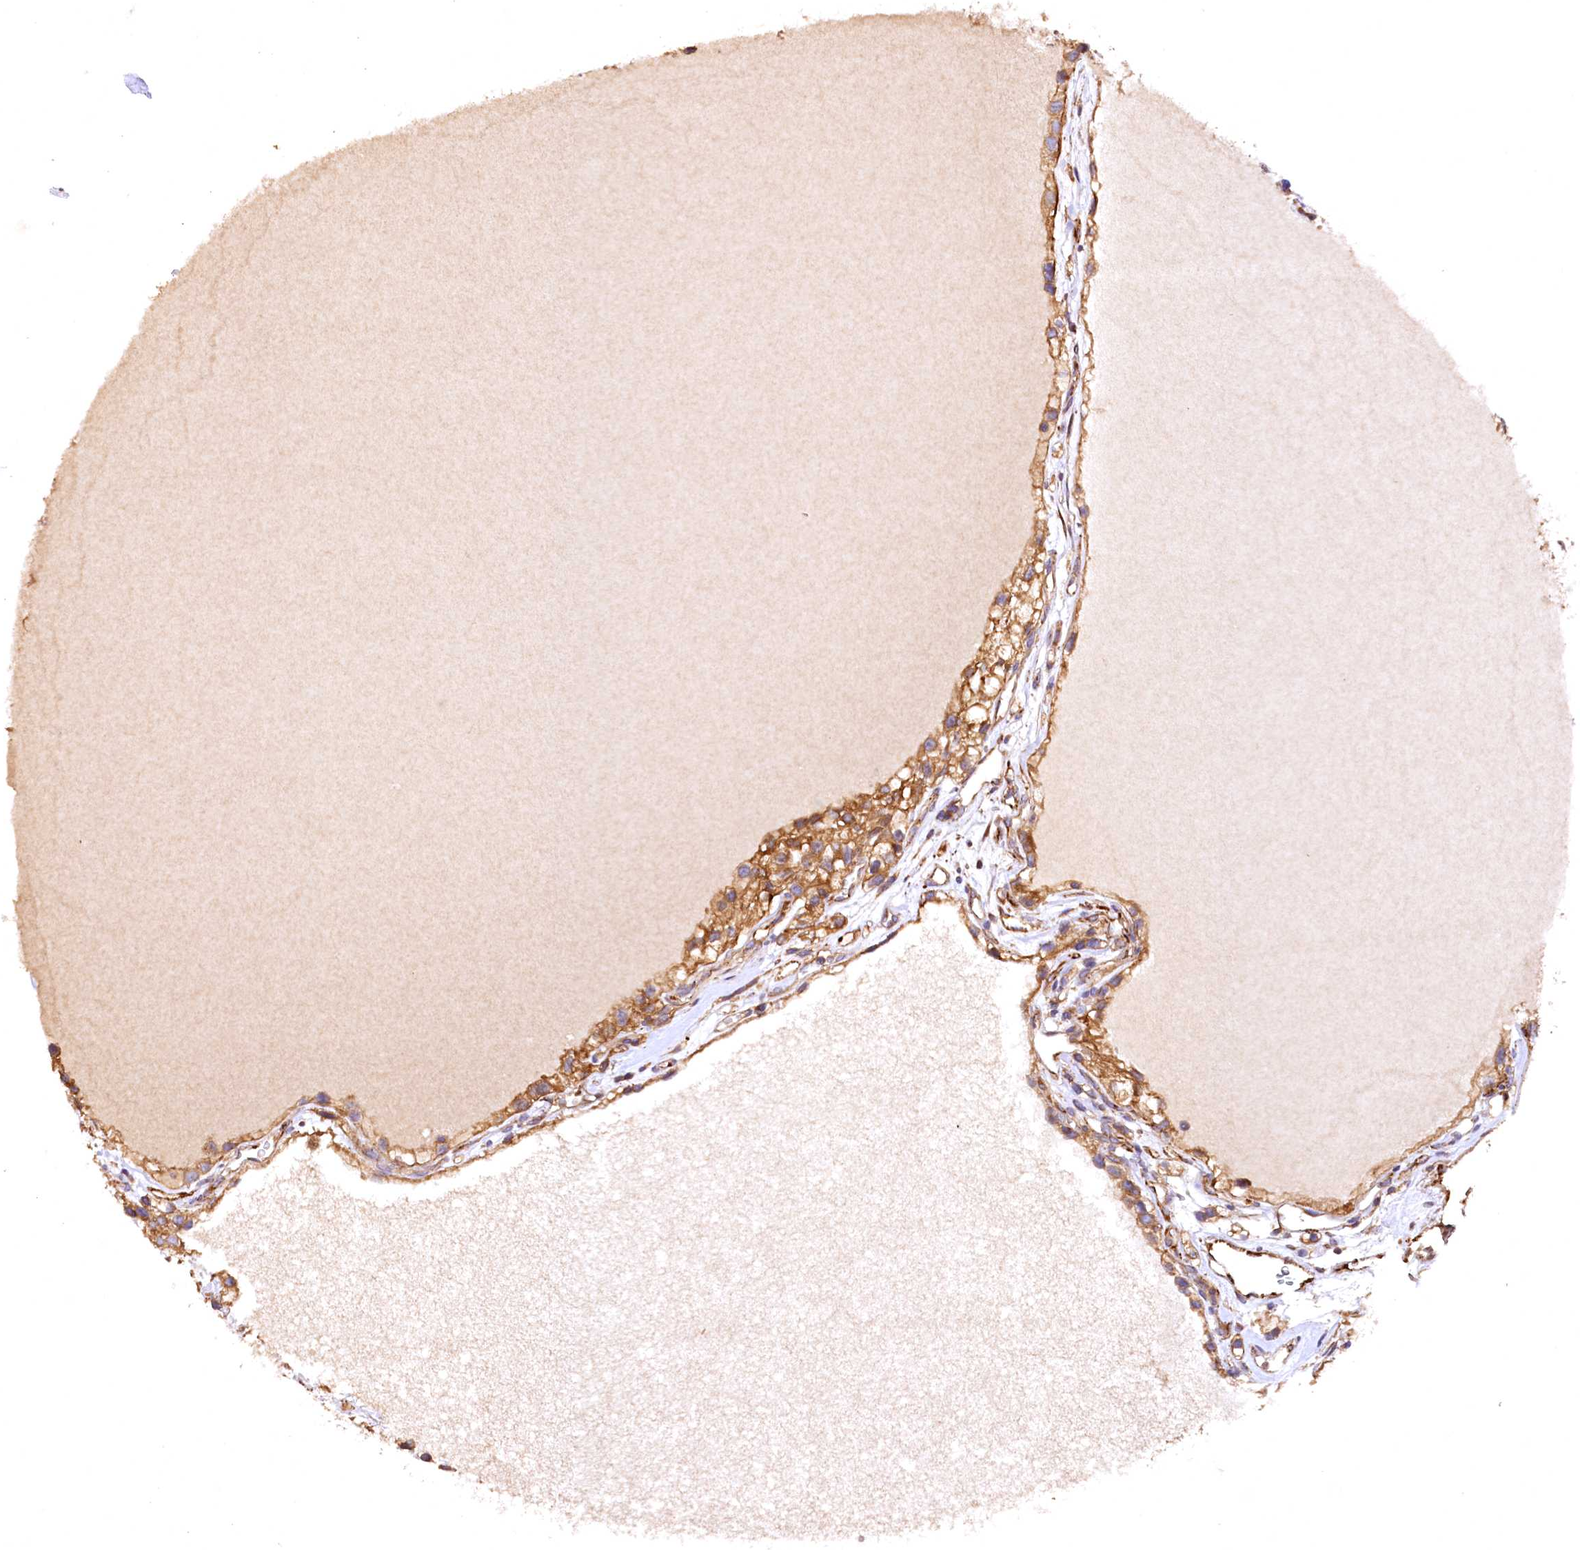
{"staining": {"intensity": "moderate", "quantity": ">75%", "location": "cytoplasmic/membranous"}, "tissue": "renal cancer", "cell_type": "Tumor cells", "image_type": "cancer", "snomed": [{"axis": "morphology", "description": "Adenocarcinoma, NOS"}, {"axis": "topography", "description": "Kidney"}], "caption": "Protein staining by IHC exhibits moderate cytoplasmic/membranous expression in approximately >75% of tumor cells in adenocarcinoma (renal).", "gene": "RASSF1", "patient": {"sex": "female", "age": 57}}